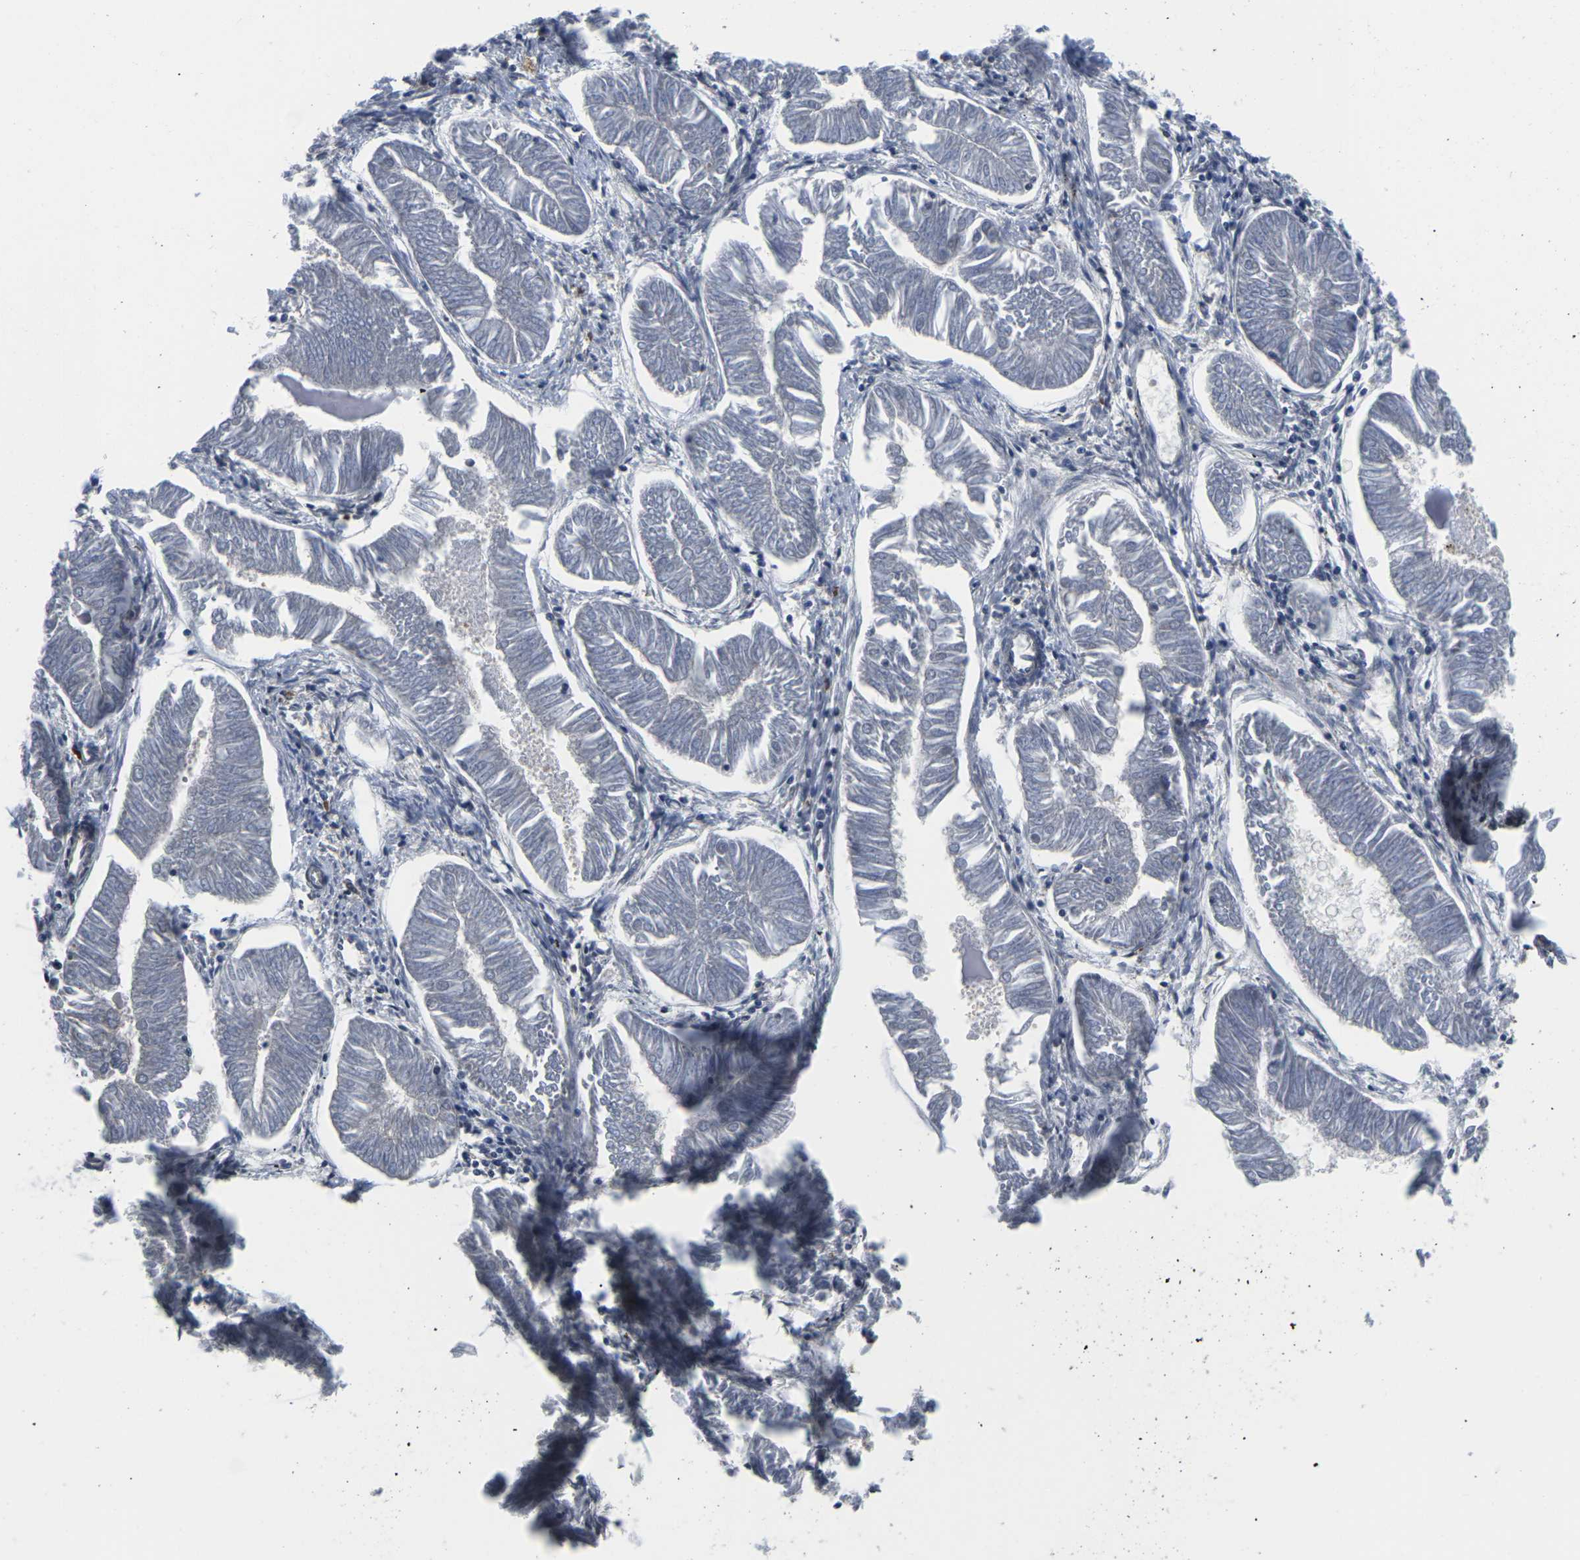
{"staining": {"intensity": "negative", "quantity": "none", "location": "none"}, "tissue": "endometrial cancer", "cell_type": "Tumor cells", "image_type": "cancer", "snomed": [{"axis": "morphology", "description": "Adenocarcinoma, NOS"}, {"axis": "topography", "description": "Endometrium"}], "caption": "An immunohistochemistry (IHC) image of adenocarcinoma (endometrial) is shown. There is no staining in tumor cells of adenocarcinoma (endometrial).", "gene": "CCNE1", "patient": {"sex": "female", "age": 53}}